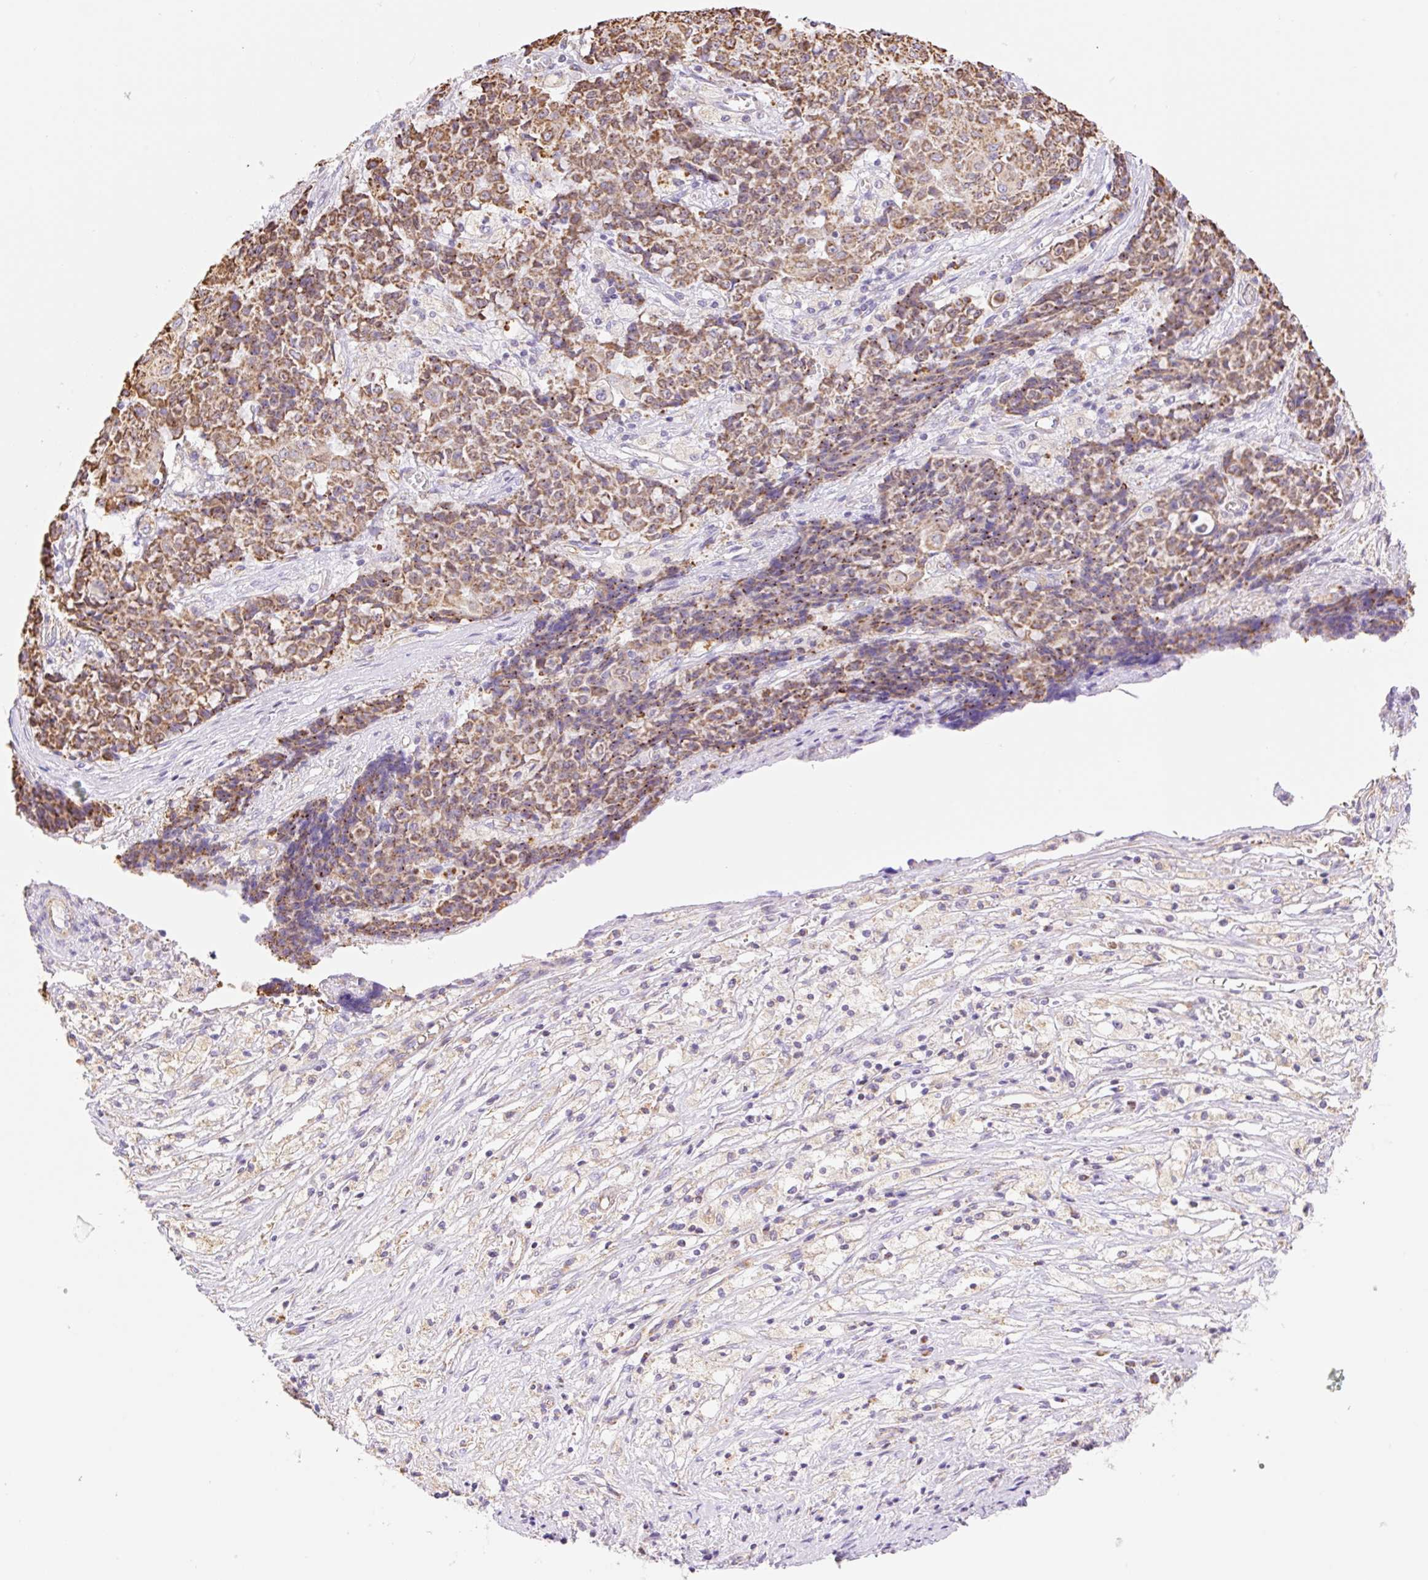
{"staining": {"intensity": "moderate", "quantity": ">75%", "location": "cytoplasmic/membranous"}, "tissue": "ovarian cancer", "cell_type": "Tumor cells", "image_type": "cancer", "snomed": [{"axis": "morphology", "description": "Carcinoma, endometroid"}, {"axis": "topography", "description": "Ovary"}], "caption": "Immunohistochemistry (IHC) micrograph of neoplastic tissue: ovarian cancer stained using immunohistochemistry (IHC) shows medium levels of moderate protein expression localized specifically in the cytoplasmic/membranous of tumor cells, appearing as a cytoplasmic/membranous brown color.", "gene": "ESAM", "patient": {"sex": "female", "age": 42}}